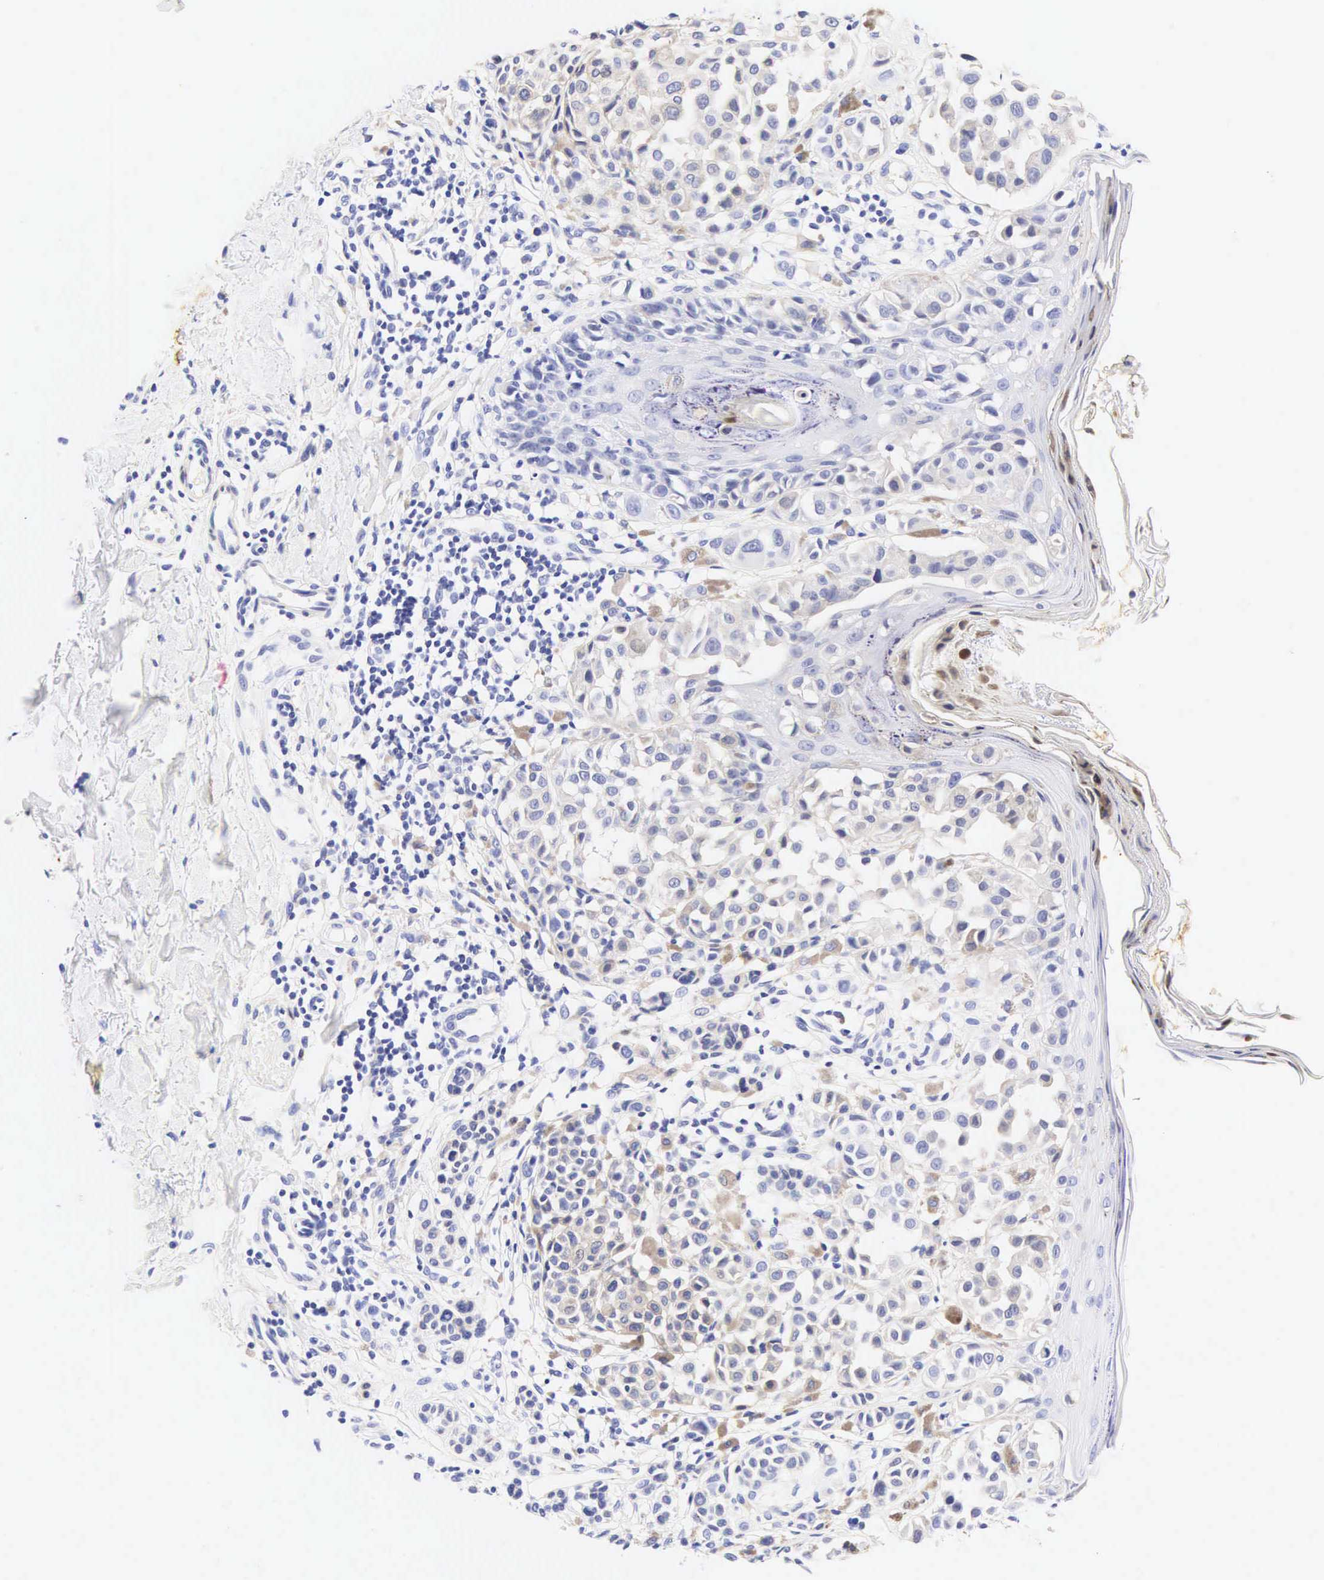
{"staining": {"intensity": "negative", "quantity": "none", "location": "none"}, "tissue": "melanoma", "cell_type": "Tumor cells", "image_type": "cancer", "snomed": [{"axis": "morphology", "description": "Malignant melanoma, NOS"}, {"axis": "topography", "description": "Skin"}], "caption": "The histopathology image displays no staining of tumor cells in melanoma. (IHC, brightfield microscopy, high magnification).", "gene": "CNN1", "patient": {"sex": "male", "age": 40}}